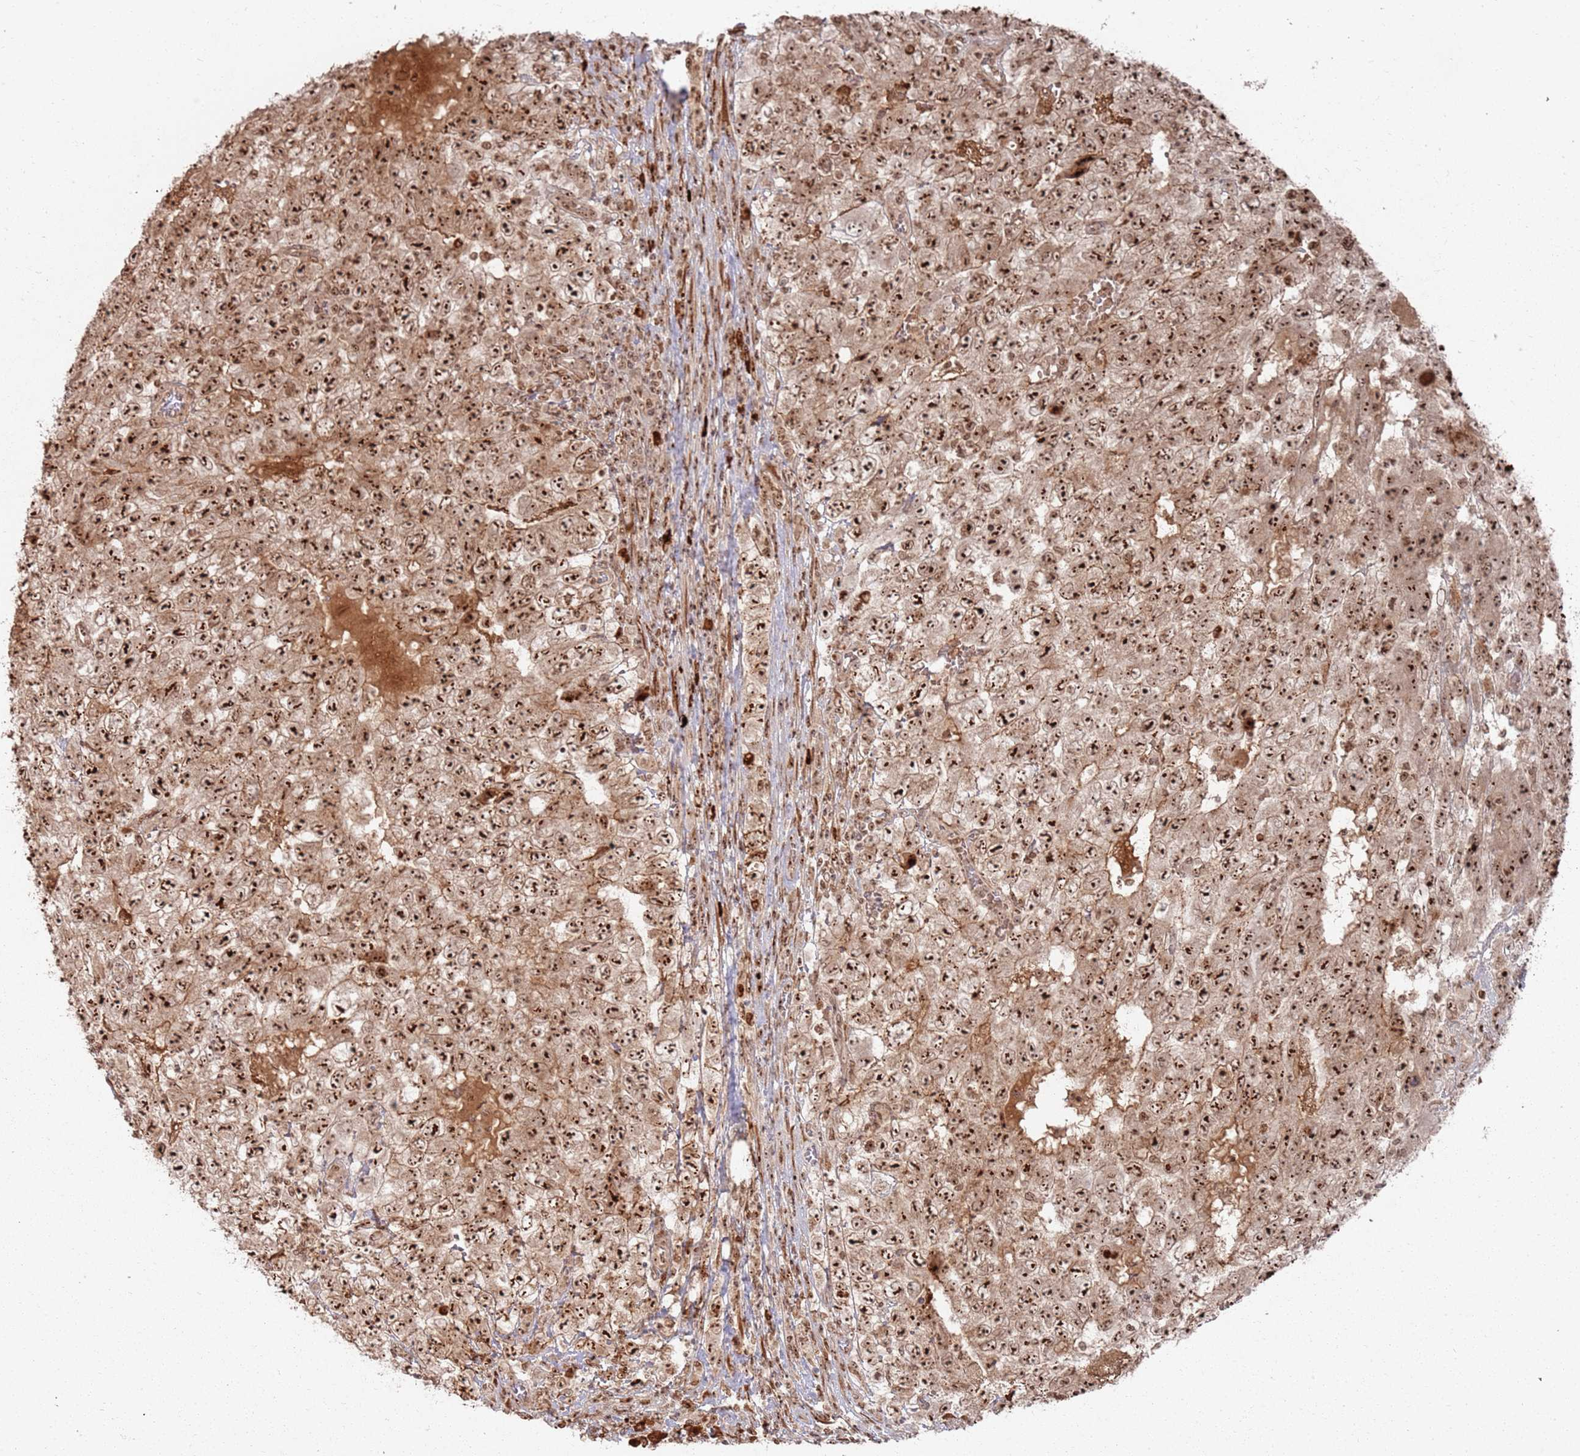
{"staining": {"intensity": "strong", "quantity": ">75%", "location": "nuclear"}, "tissue": "testis cancer", "cell_type": "Tumor cells", "image_type": "cancer", "snomed": [{"axis": "morphology", "description": "Carcinoma, Embryonal, NOS"}, {"axis": "topography", "description": "Testis"}], "caption": "Embryonal carcinoma (testis) tissue demonstrates strong nuclear staining in approximately >75% of tumor cells, visualized by immunohistochemistry.", "gene": "UTP11", "patient": {"sex": "male", "age": 34}}